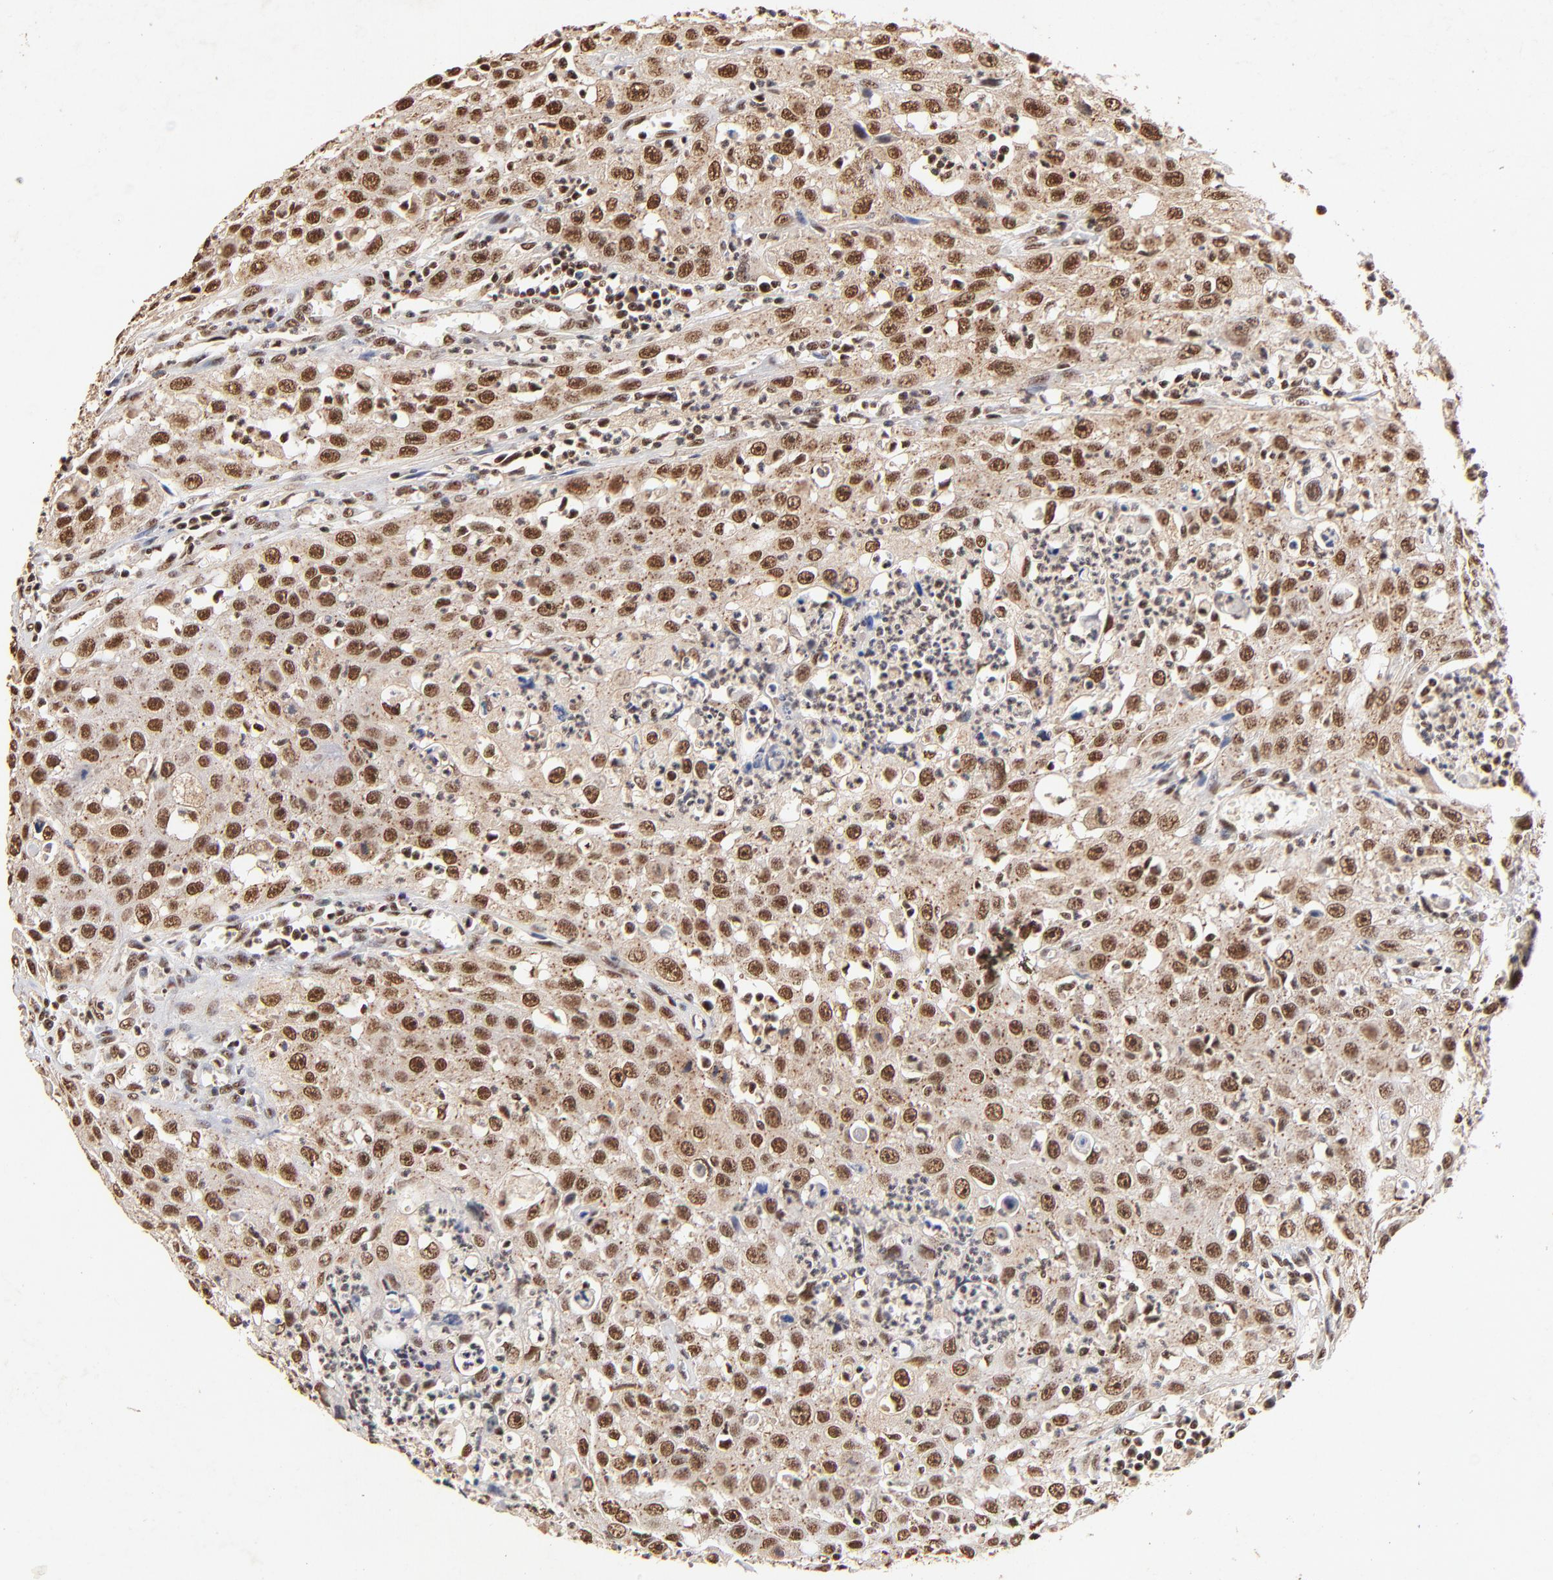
{"staining": {"intensity": "strong", "quantity": ">75%", "location": "cytoplasmic/membranous,nuclear"}, "tissue": "urothelial cancer", "cell_type": "Tumor cells", "image_type": "cancer", "snomed": [{"axis": "morphology", "description": "Urothelial carcinoma, High grade"}, {"axis": "topography", "description": "Urinary bladder"}], "caption": "A high-resolution photomicrograph shows immunohistochemistry (IHC) staining of high-grade urothelial carcinoma, which exhibits strong cytoplasmic/membranous and nuclear positivity in approximately >75% of tumor cells.", "gene": "MED12", "patient": {"sex": "male", "age": 66}}